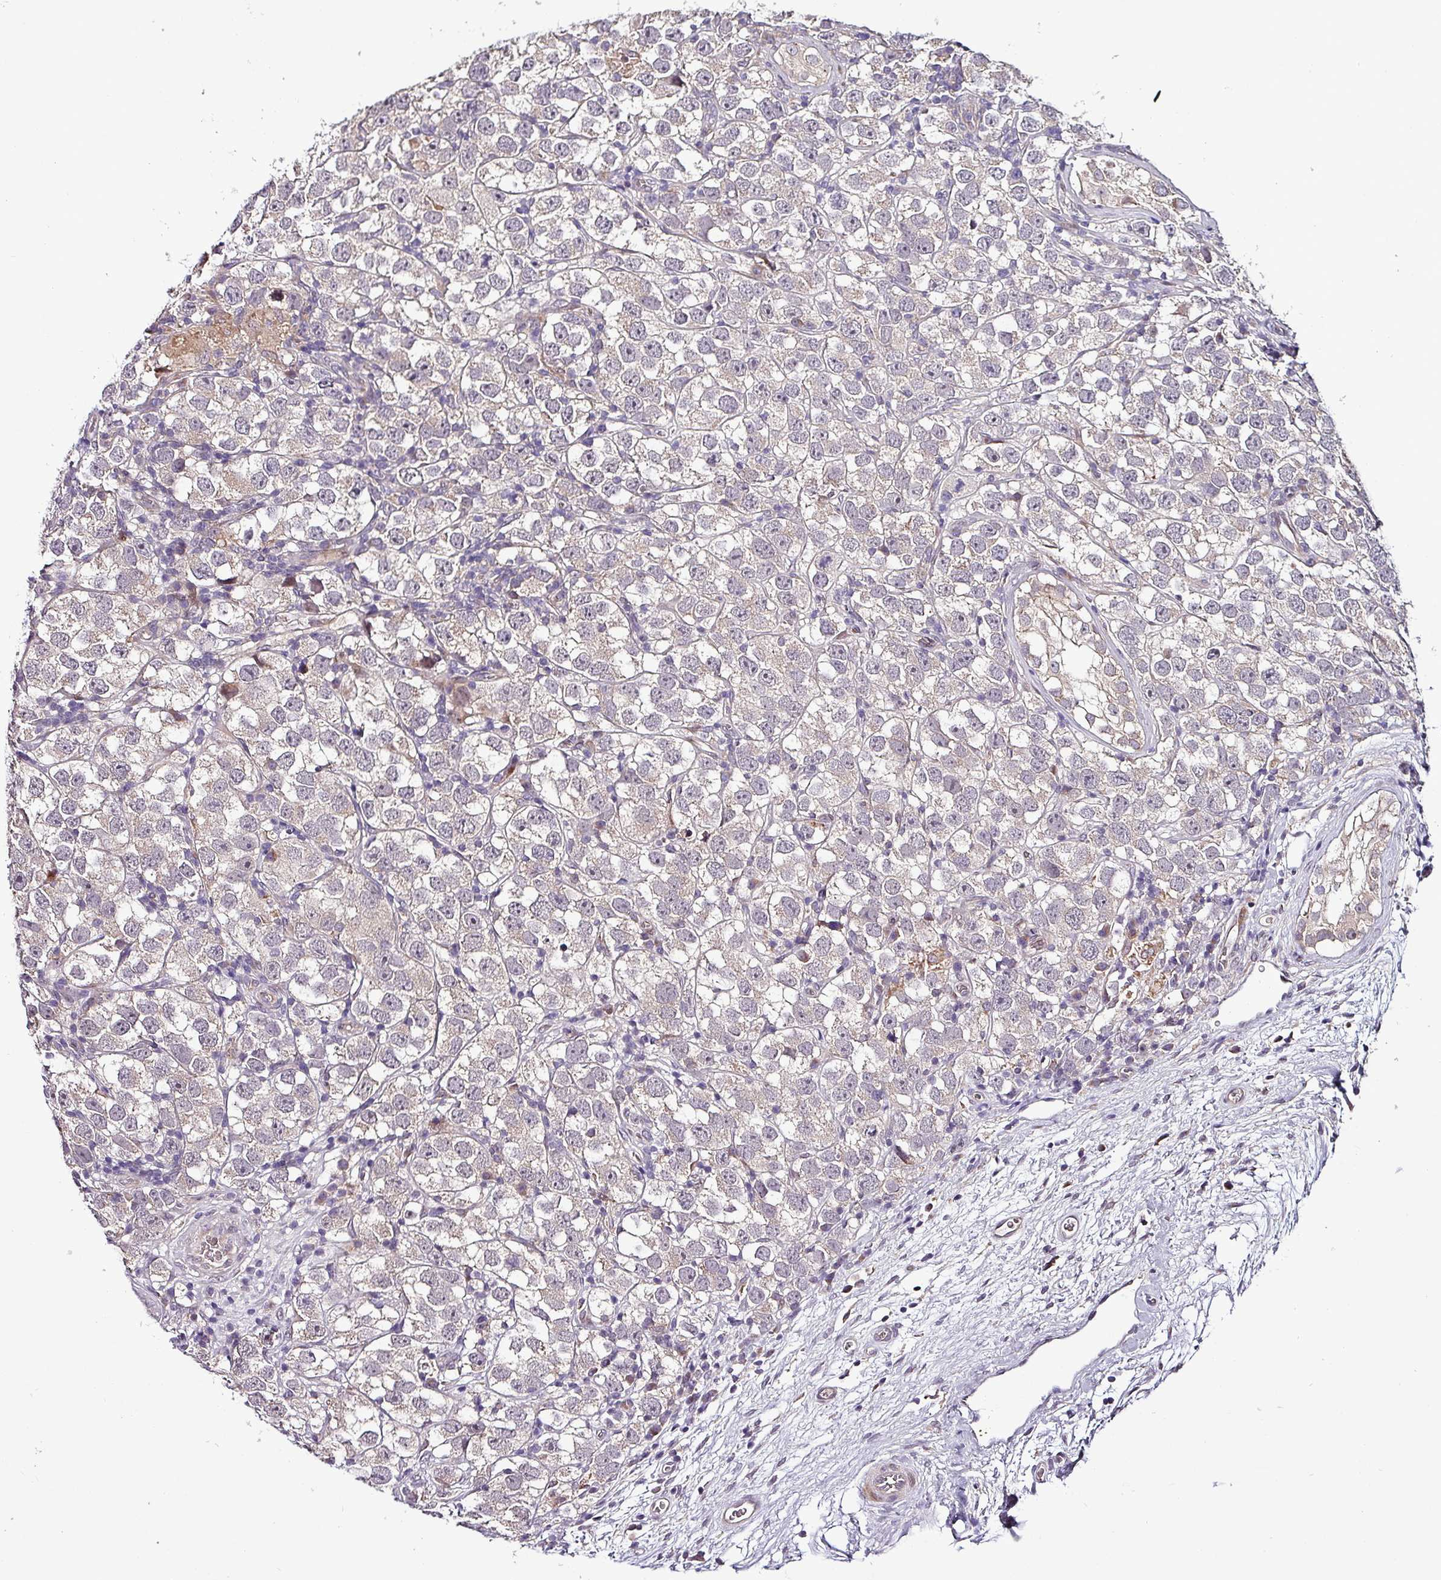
{"staining": {"intensity": "negative", "quantity": "none", "location": "none"}, "tissue": "testis cancer", "cell_type": "Tumor cells", "image_type": "cancer", "snomed": [{"axis": "morphology", "description": "Seminoma, NOS"}, {"axis": "topography", "description": "Testis"}], "caption": "IHC photomicrograph of human seminoma (testis) stained for a protein (brown), which shows no staining in tumor cells.", "gene": "GRAPL", "patient": {"sex": "male", "age": 26}}